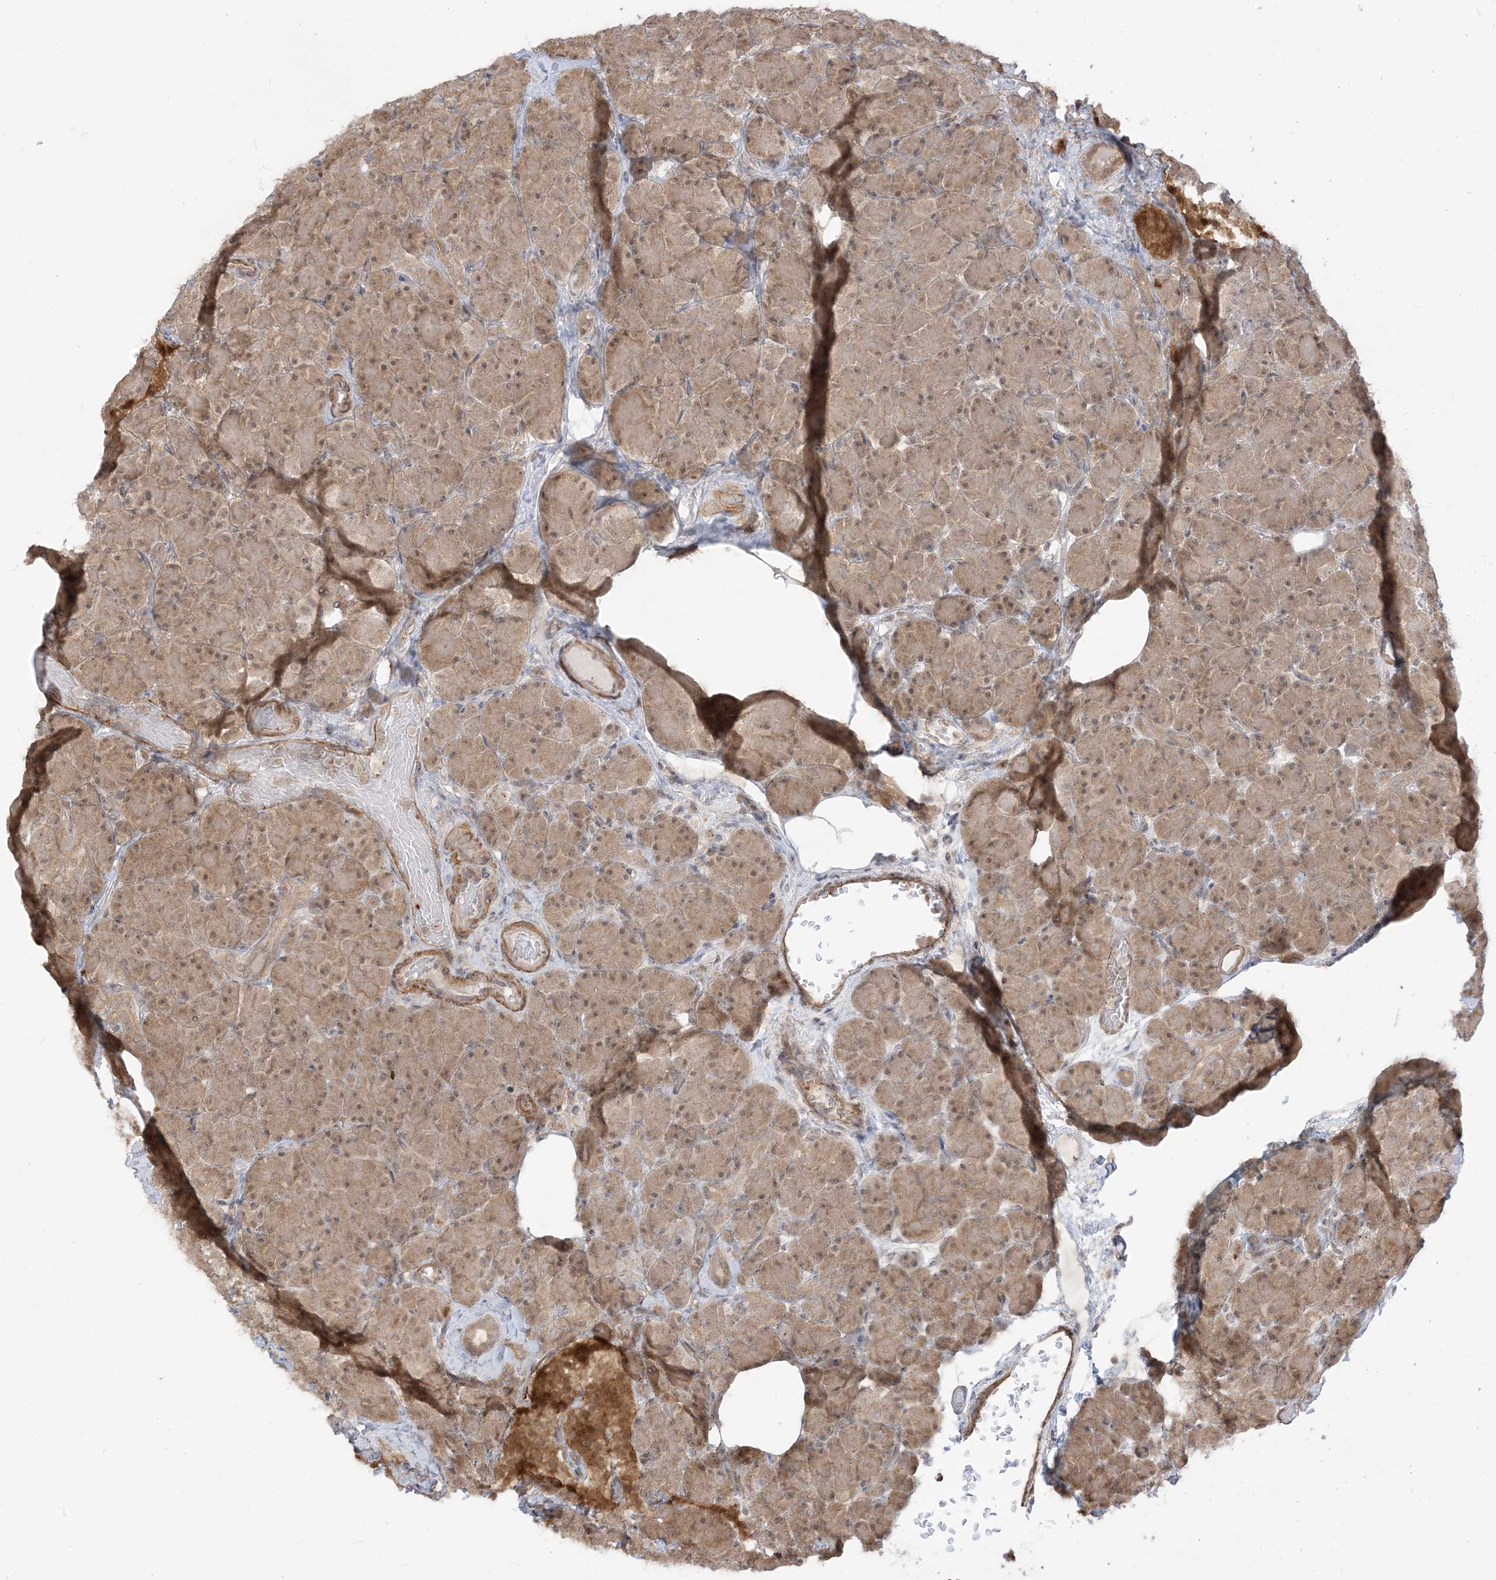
{"staining": {"intensity": "moderate", "quantity": ">75%", "location": "cytoplasmic/membranous,nuclear"}, "tissue": "pancreas", "cell_type": "Exocrine glandular cells", "image_type": "normal", "snomed": [{"axis": "morphology", "description": "Normal tissue, NOS"}, {"axis": "topography", "description": "Pancreas"}], "caption": "Protein expression analysis of unremarkable pancreas demonstrates moderate cytoplasmic/membranous,nuclear positivity in approximately >75% of exocrine glandular cells.", "gene": "TBCC", "patient": {"sex": "female", "age": 43}}